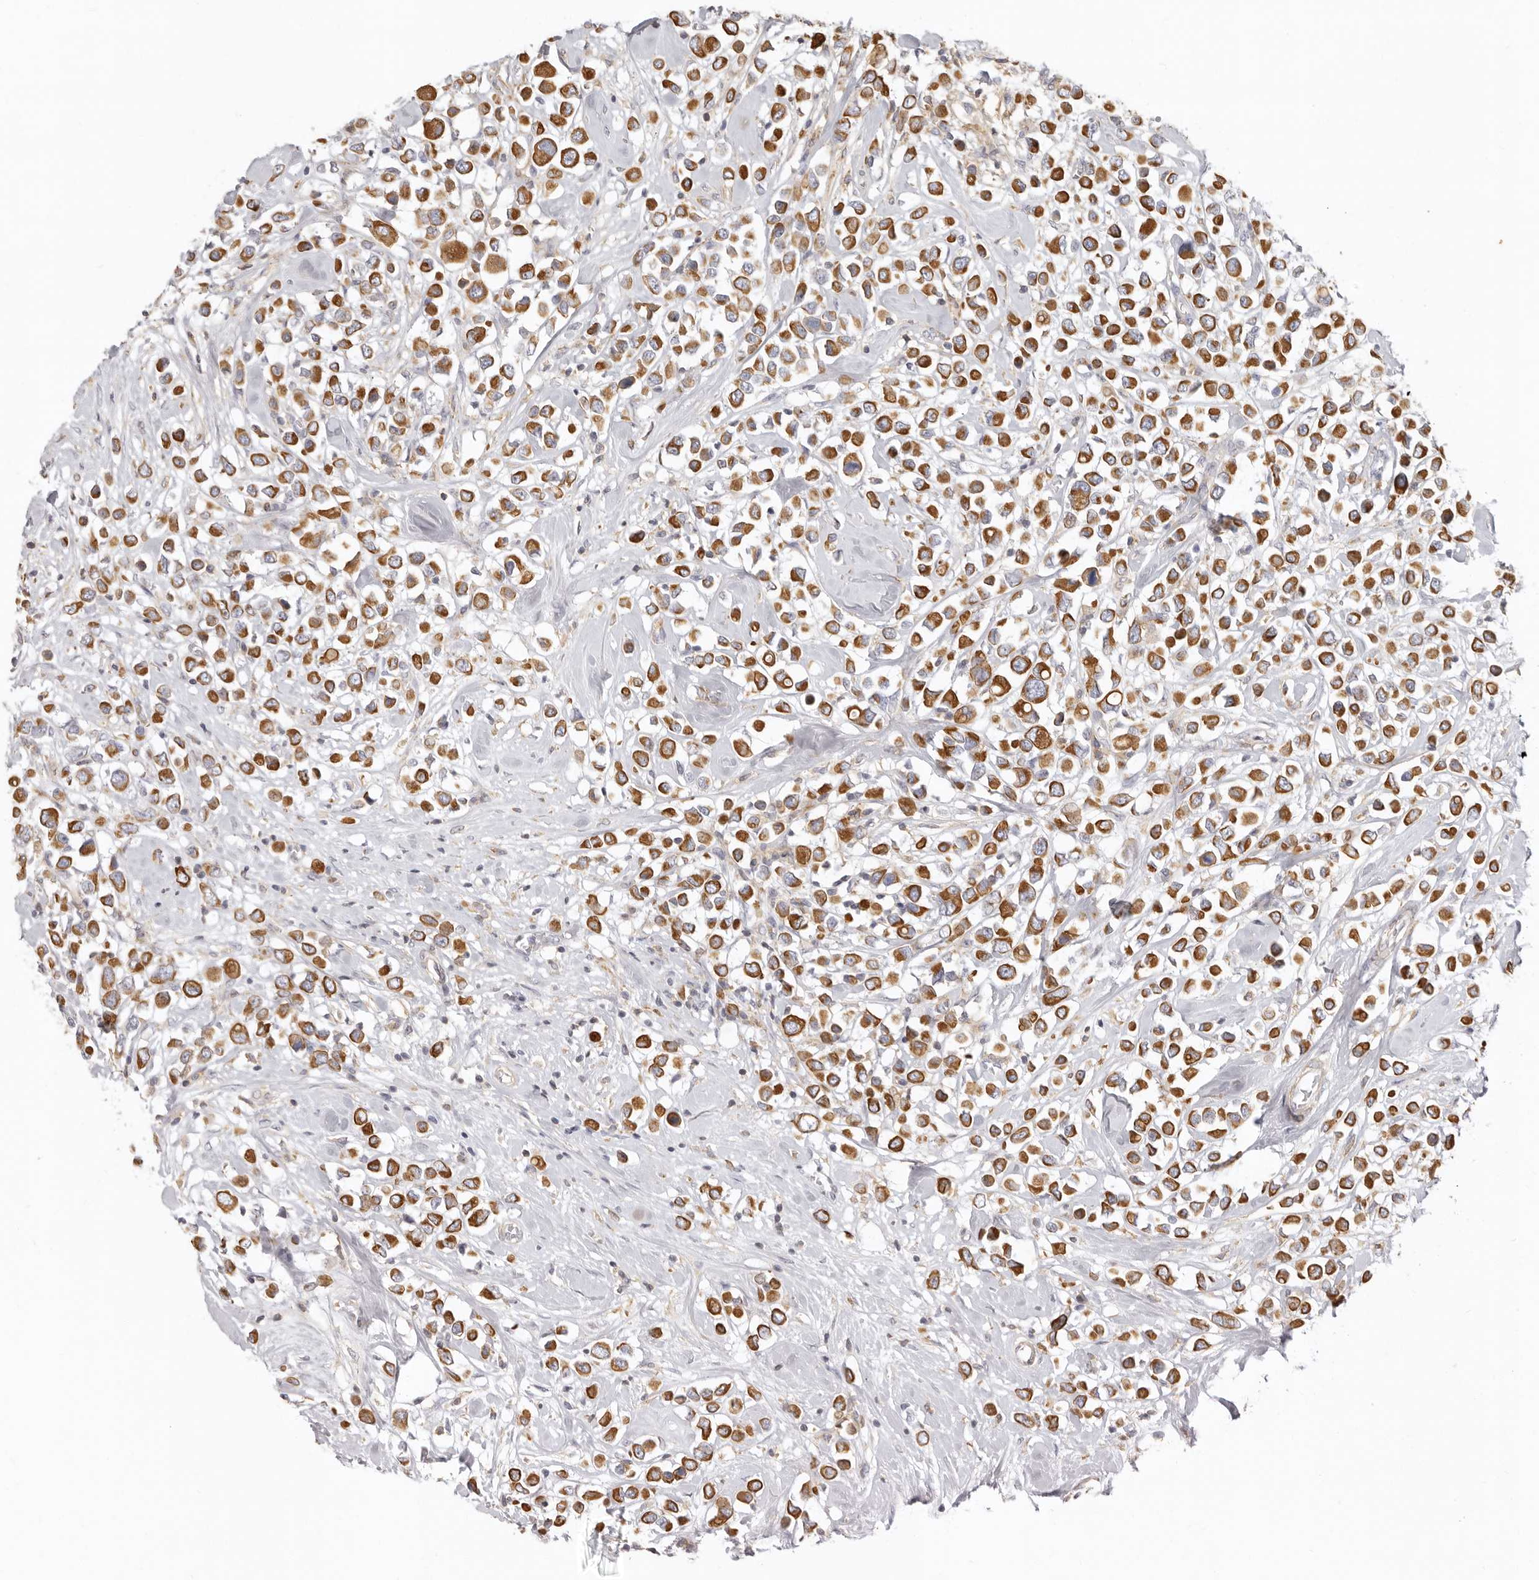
{"staining": {"intensity": "moderate", "quantity": ">75%", "location": "cytoplasmic/membranous"}, "tissue": "breast cancer", "cell_type": "Tumor cells", "image_type": "cancer", "snomed": [{"axis": "morphology", "description": "Duct carcinoma"}, {"axis": "topography", "description": "Breast"}], "caption": "High-power microscopy captured an immunohistochemistry image of breast cancer, revealing moderate cytoplasmic/membranous staining in about >75% of tumor cells.", "gene": "NIBAN1", "patient": {"sex": "female", "age": 61}}